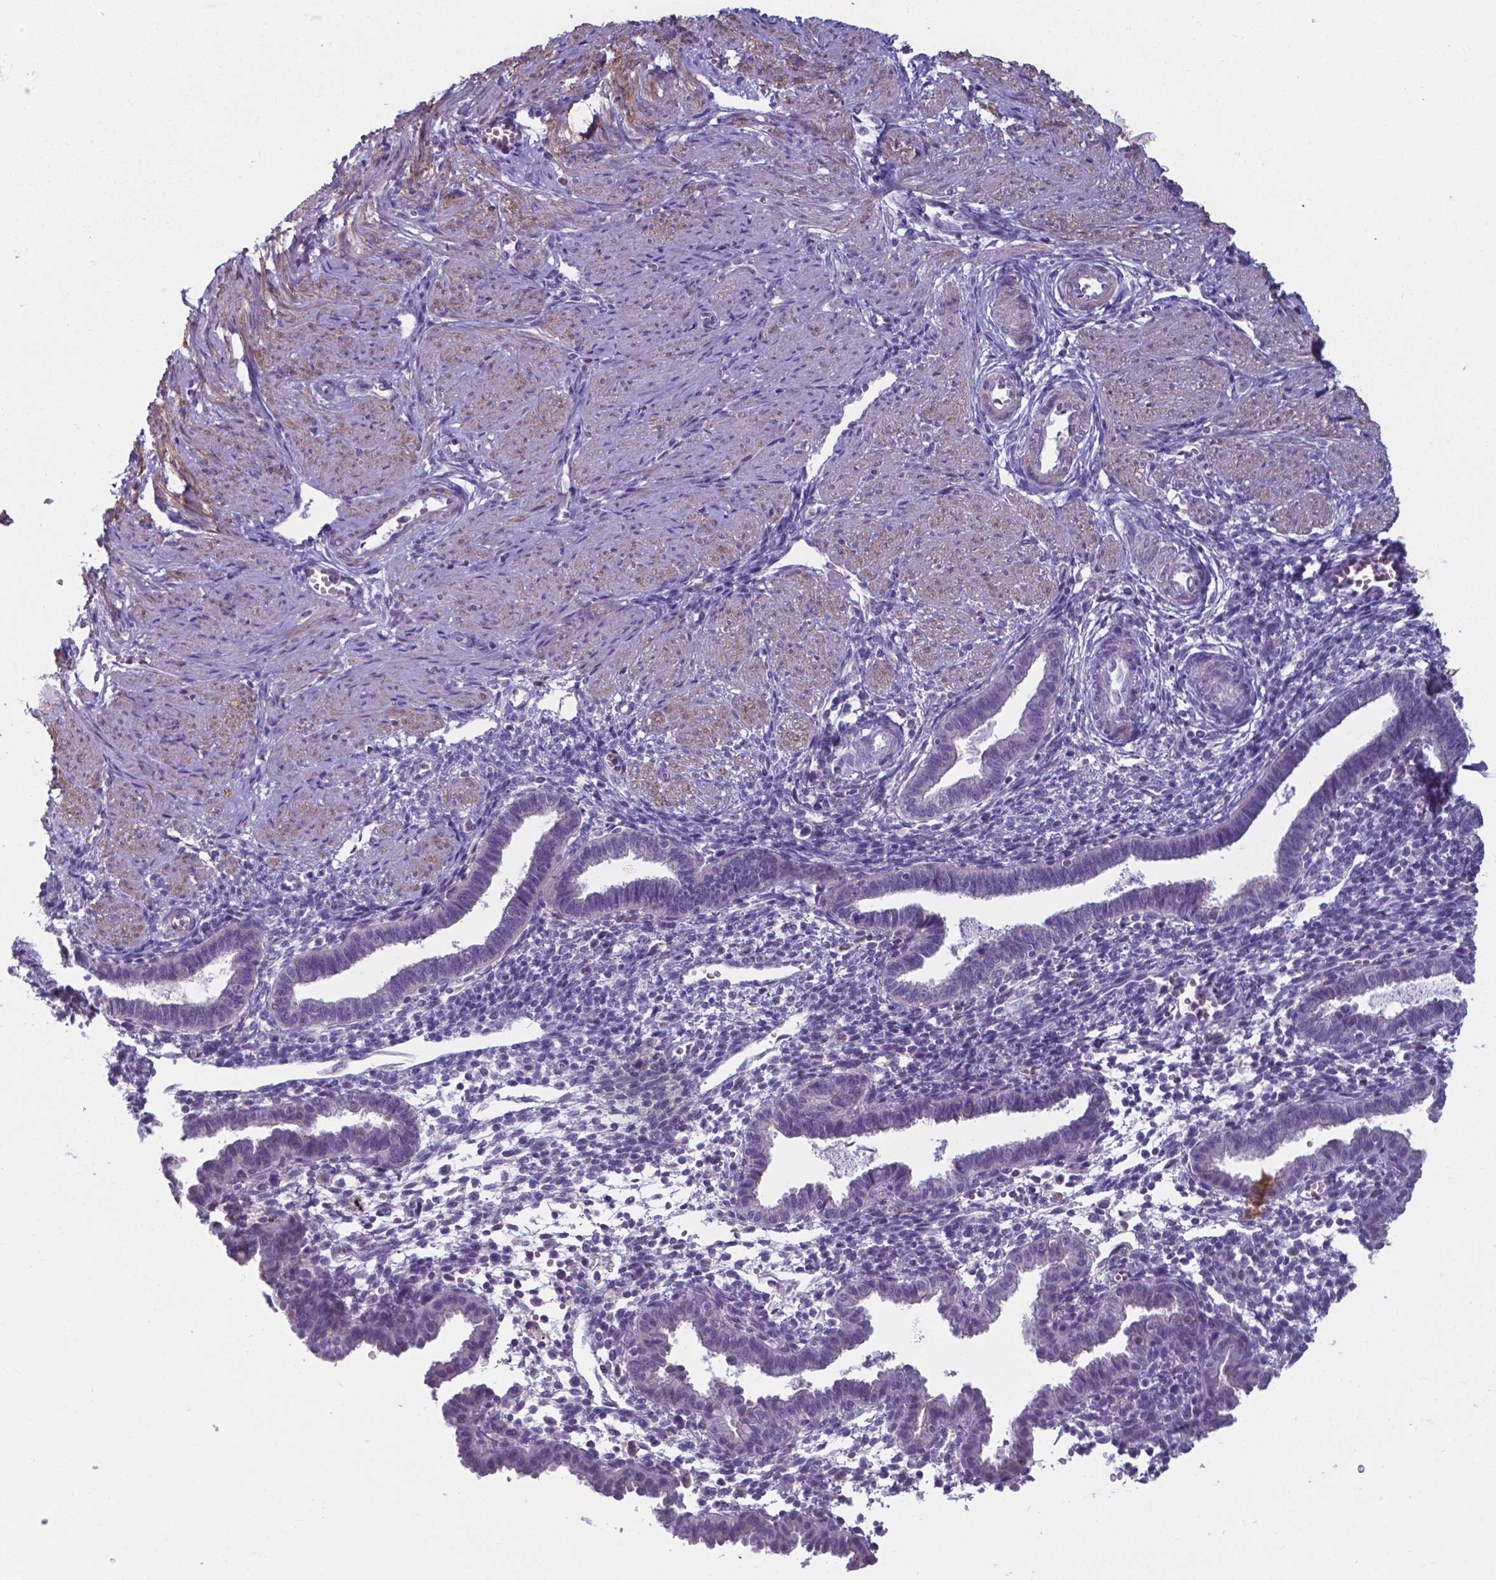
{"staining": {"intensity": "negative", "quantity": "none", "location": "none"}, "tissue": "endometrium", "cell_type": "Cells in endometrial stroma", "image_type": "normal", "snomed": [{"axis": "morphology", "description": "Normal tissue, NOS"}, {"axis": "topography", "description": "Endometrium"}], "caption": "An immunohistochemistry micrograph of benign endometrium is shown. There is no staining in cells in endometrial stroma of endometrium.", "gene": "AP5B1", "patient": {"sex": "female", "age": 37}}